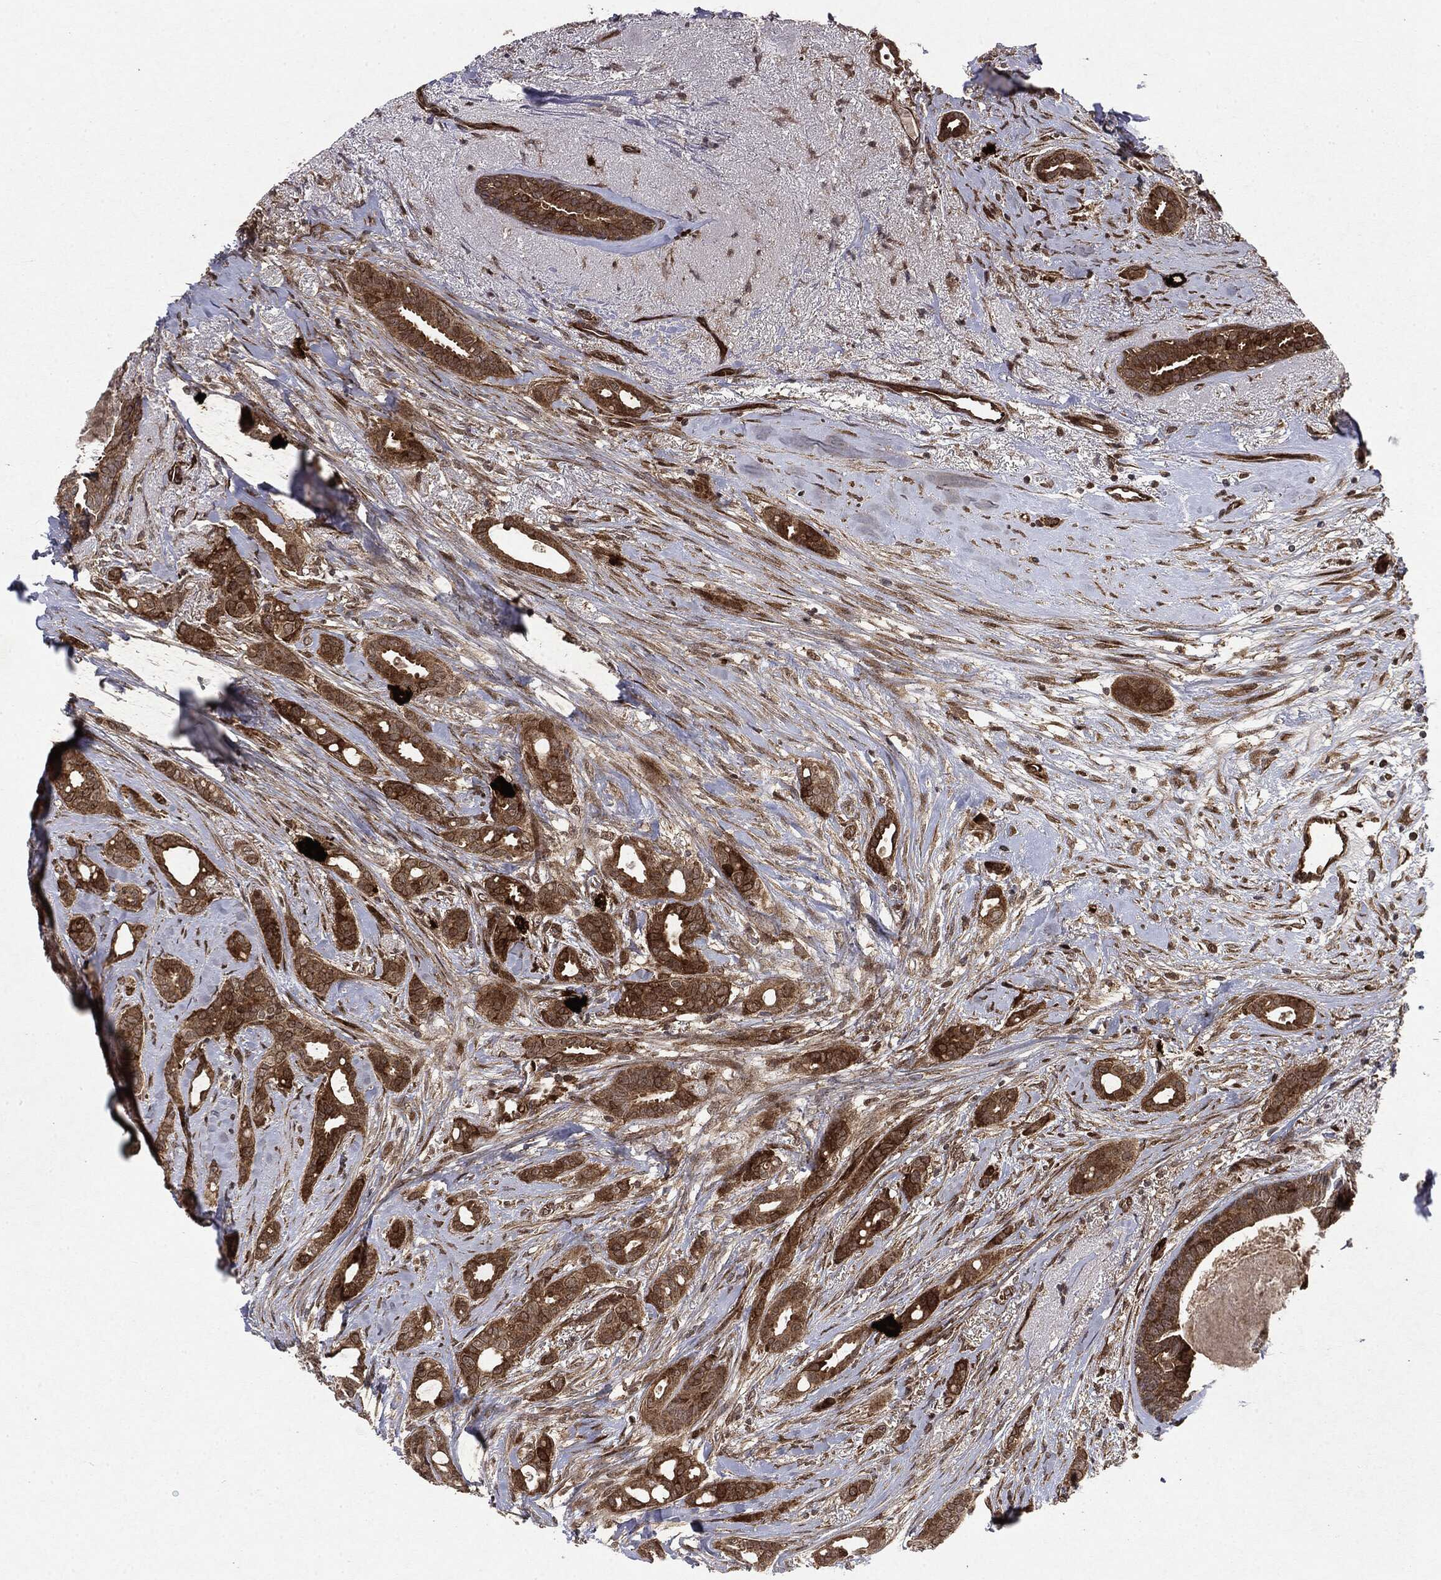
{"staining": {"intensity": "moderate", "quantity": ">75%", "location": "cytoplasmic/membranous"}, "tissue": "breast cancer", "cell_type": "Tumor cells", "image_type": "cancer", "snomed": [{"axis": "morphology", "description": "Duct carcinoma"}, {"axis": "topography", "description": "Breast"}], "caption": "Immunohistochemistry (IHC) histopathology image of neoplastic tissue: human invasive ductal carcinoma (breast) stained using IHC shows medium levels of moderate protein expression localized specifically in the cytoplasmic/membranous of tumor cells, appearing as a cytoplasmic/membranous brown color.", "gene": "OTUB1", "patient": {"sex": "female", "age": 51}}